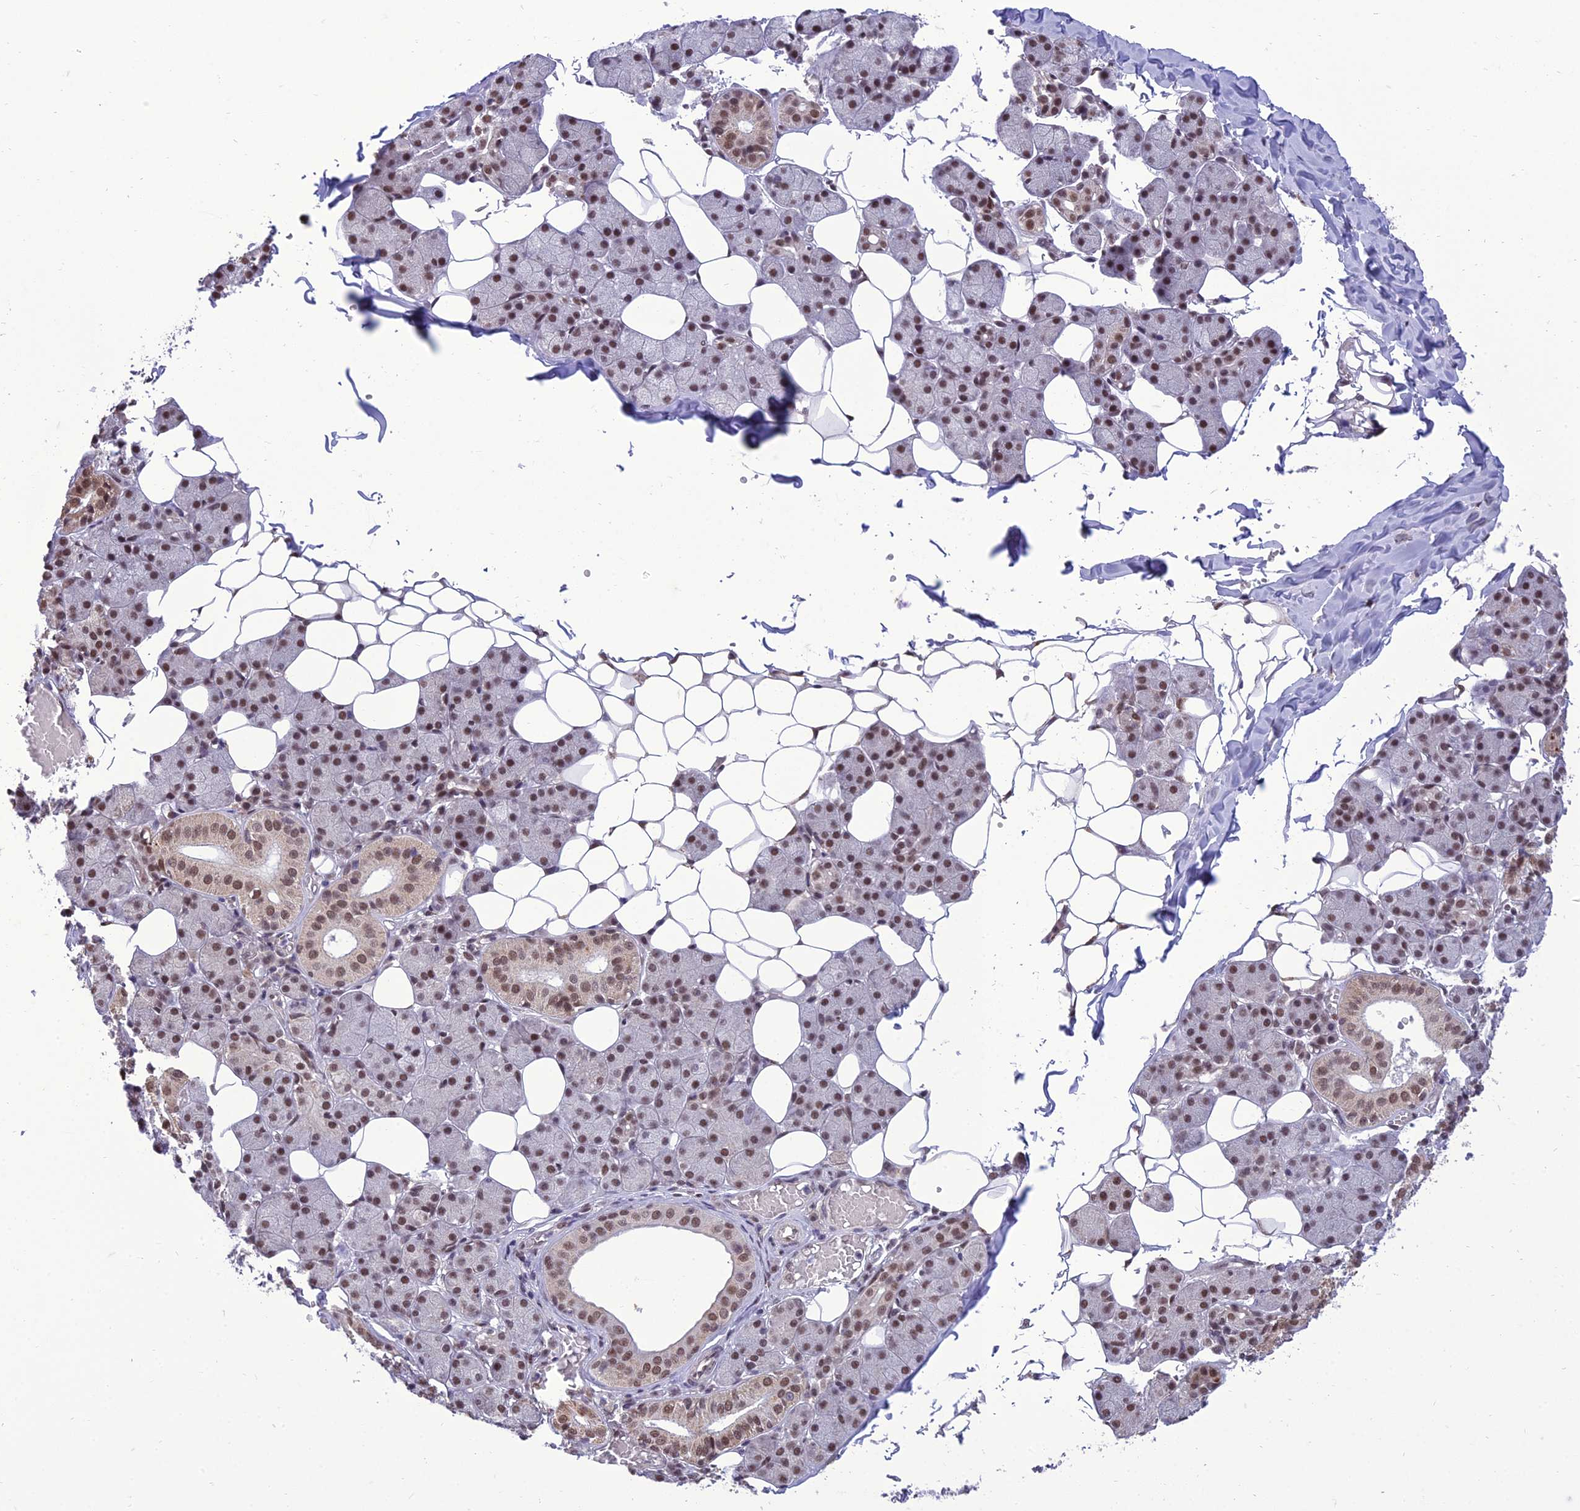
{"staining": {"intensity": "moderate", "quantity": ">75%", "location": "cytoplasmic/membranous,nuclear"}, "tissue": "salivary gland", "cell_type": "Glandular cells", "image_type": "normal", "snomed": [{"axis": "morphology", "description": "Normal tissue, NOS"}, {"axis": "topography", "description": "Salivary gland"}], "caption": "Salivary gland stained with a brown dye shows moderate cytoplasmic/membranous,nuclear positive expression in approximately >75% of glandular cells.", "gene": "RANBP3", "patient": {"sex": "female", "age": 33}}